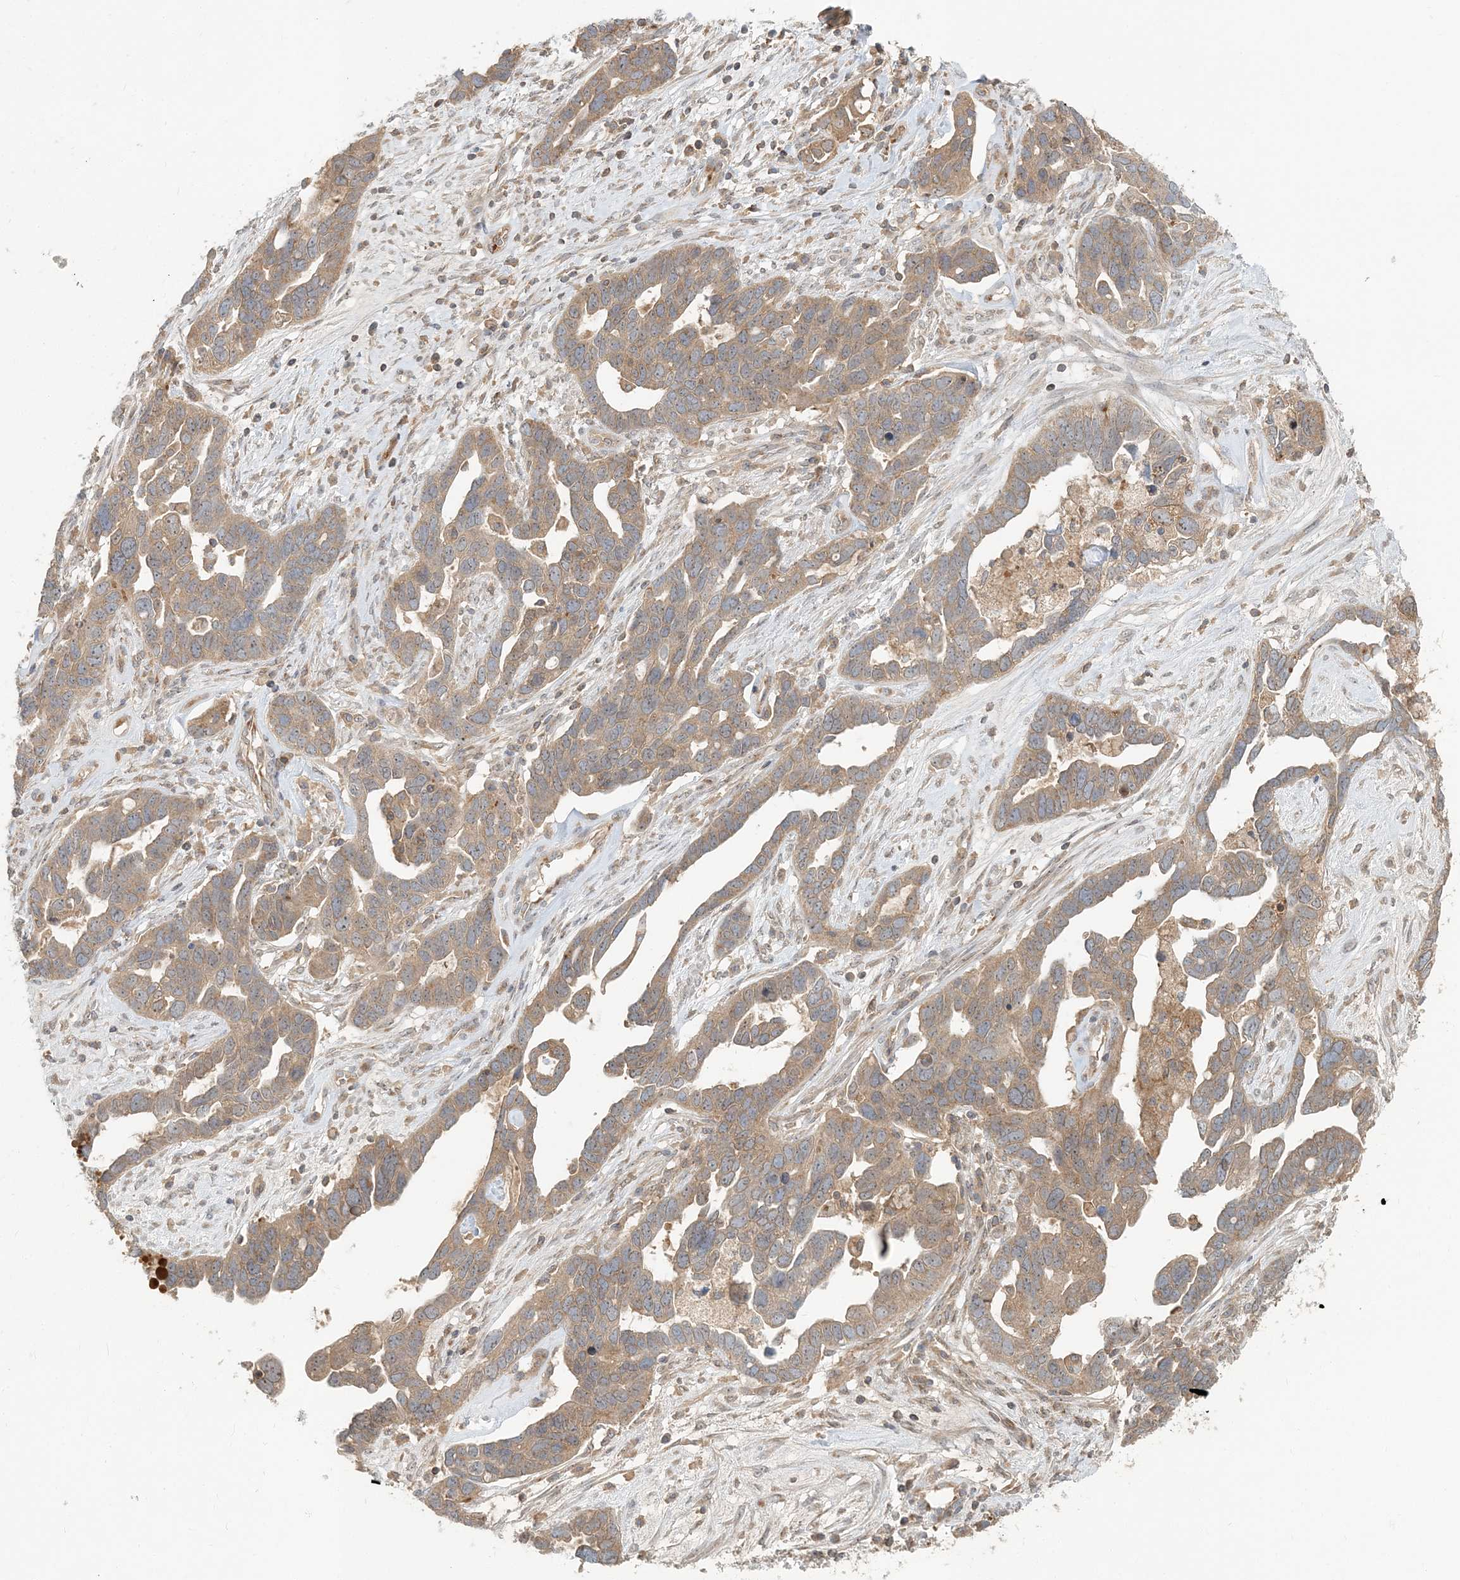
{"staining": {"intensity": "weak", "quantity": ">75%", "location": "cytoplasmic/membranous"}, "tissue": "ovarian cancer", "cell_type": "Tumor cells", "image_type": "cancer", "snomed": [{"axis": "morphology", "description": "Cystadenocarcinoma, serous, NOS"}, {"axis": "topography", "description": "Ovary"}], "caption": "Ovarian serous cystadenocarcinoma was stained to show a protein in brown. There is low levels of weak cytoplasmic/membranous positivity in about >75% of tumor cells. (IHC, brightfield microscopy, high magnification).", "gene": "AP1AR", "patient": {"sex": "female", "age": 54}}